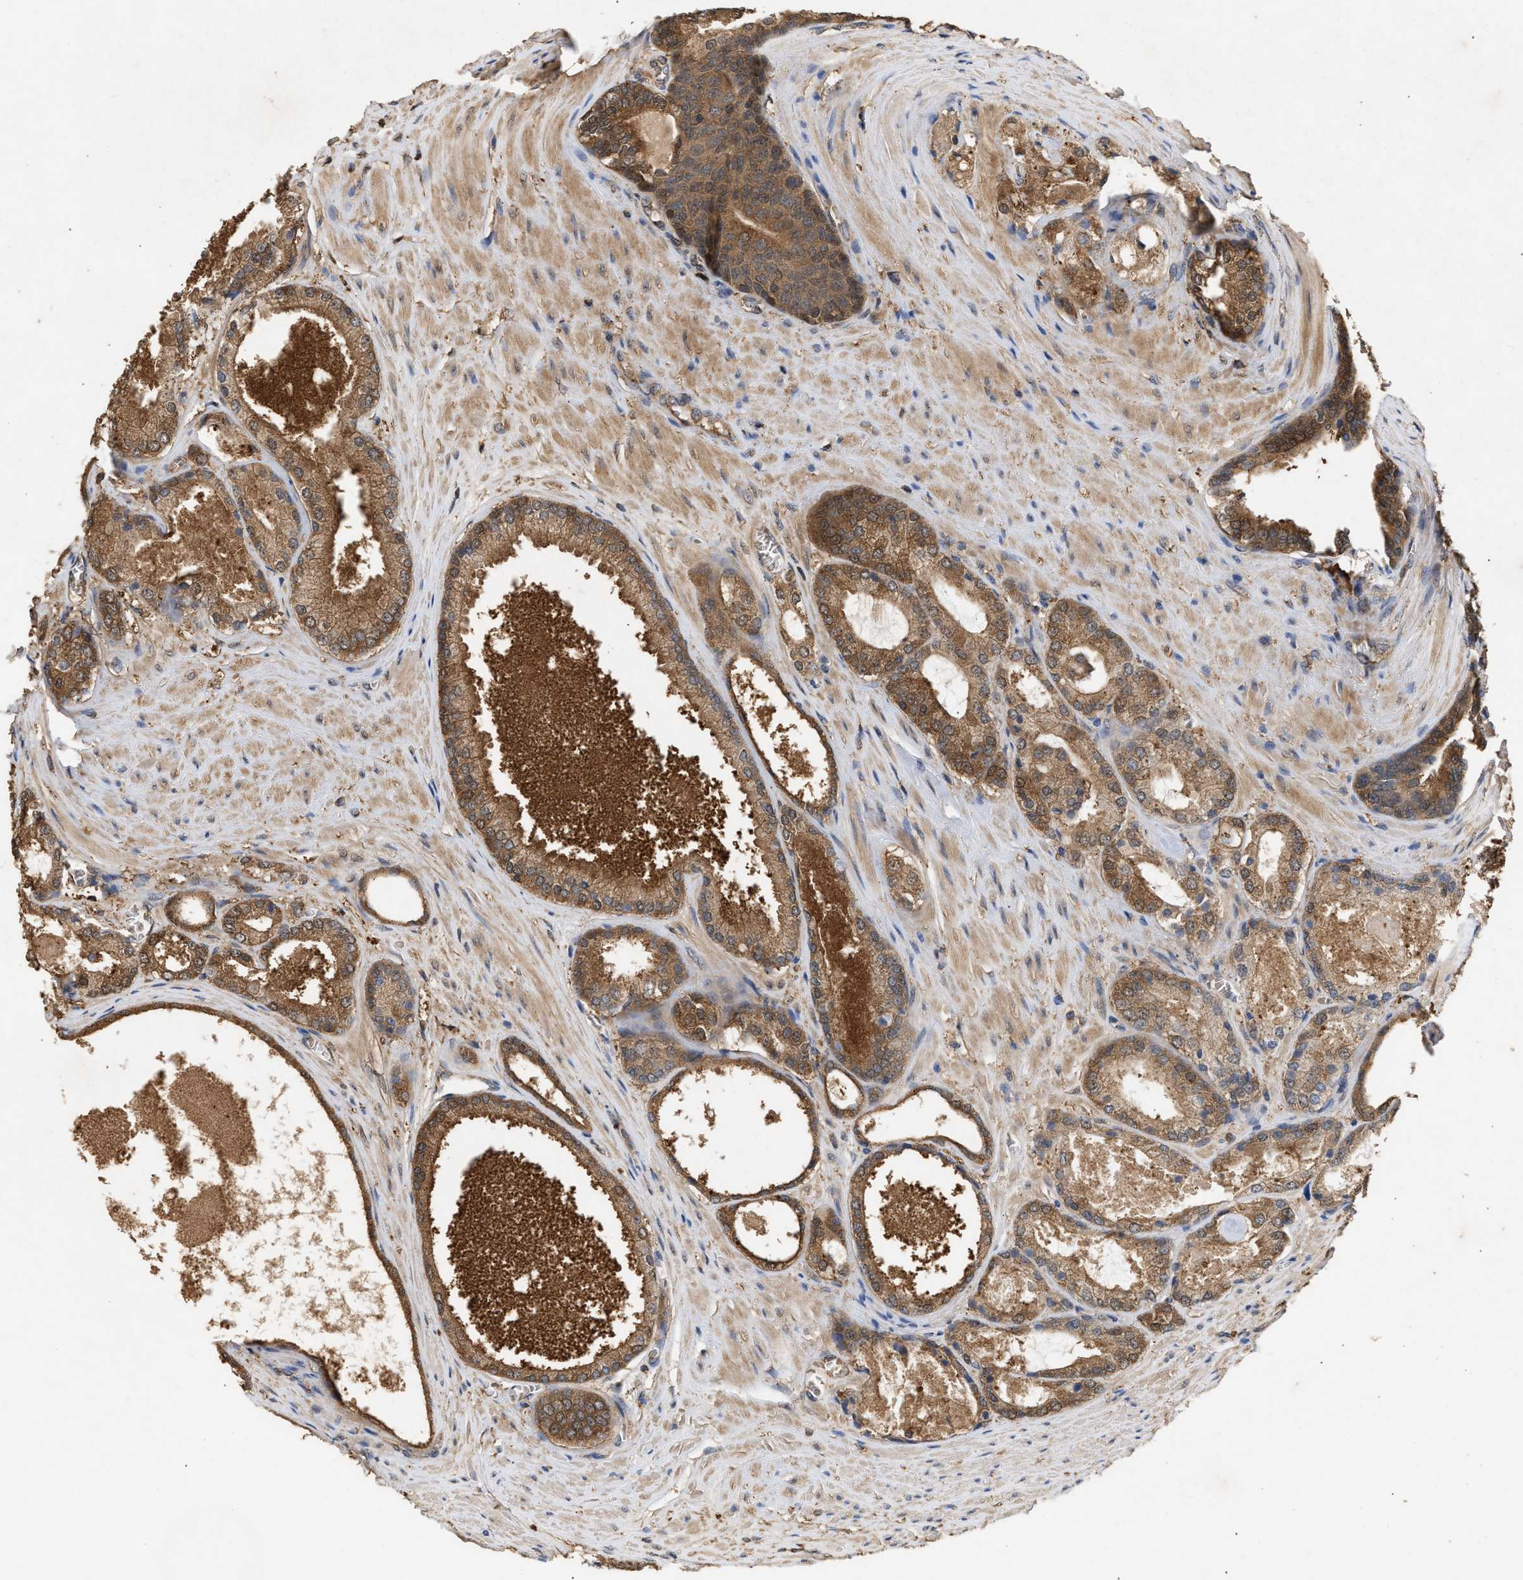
{"staining": {"intensity": "moderate", "quantity": ">75%", "location": "cytoplasmic/membranous,nuclear"}, "tissue": "prostate cancer", "cell_type": "Tumor cells", "image_type": "cancer", "snomed": [{"axis": "morphology", "description": "Adenocarcinoma, High grade"}, {"axis": "topography", "description": "Prostate"}], "caption": "Immunohistochemistry (IHC) of high-grade adenocarcinoma (prostate) exhibits medium levels of moderate cytoplasmic/membranous and nuclear expression in about >75% of tumor cells.", "gene": "FITM1", "patient": {"sex": "male", "age": 65}}